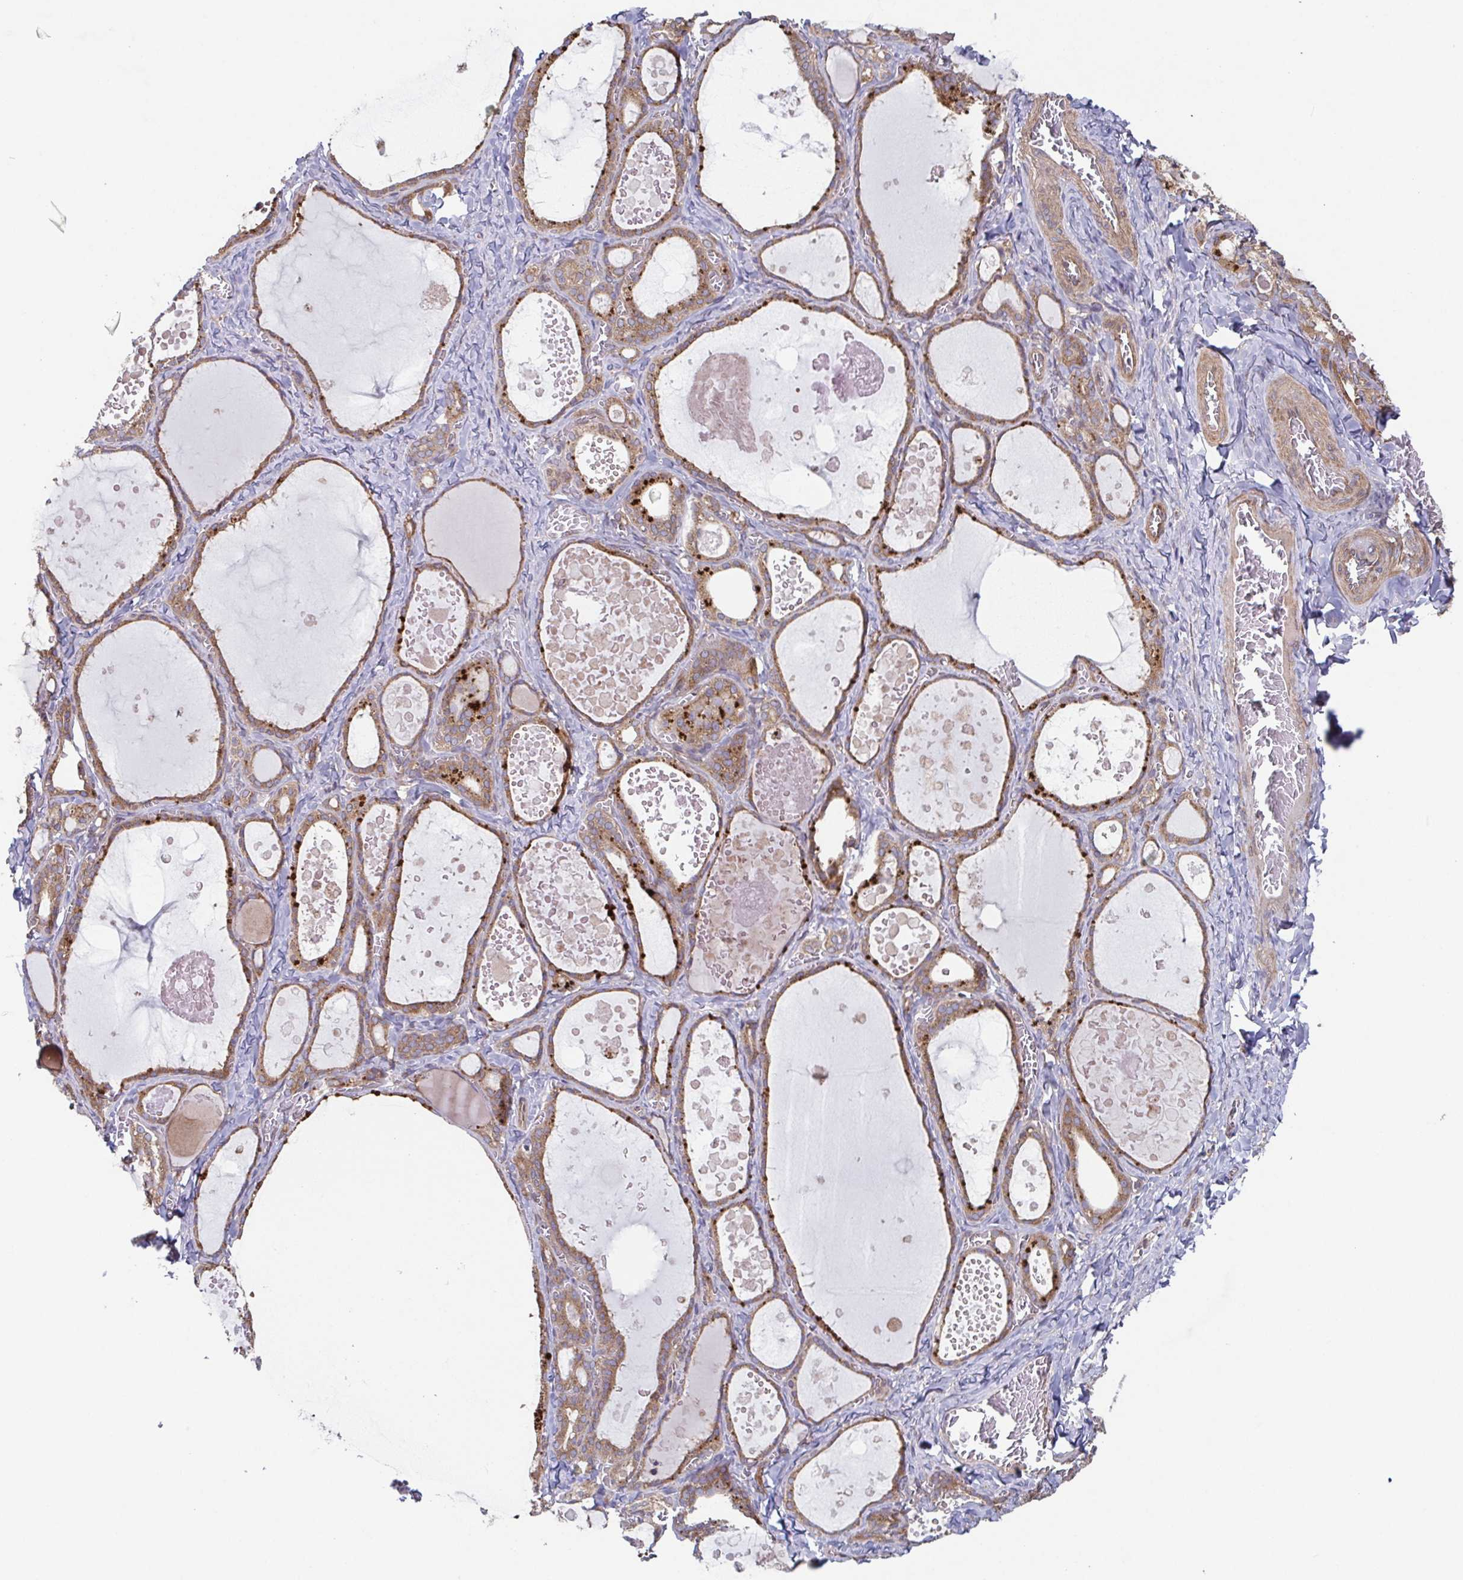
{"staining": {"intensity": "moderate", "quantity": ">75%", "location": "cytoplasmic/membranous"}, "tissue": "thyroid gland", "cell_type": "Glandular cells", "image_type": "normal", "snomed": [{"axis": "morphology", "description": "Normal tissue, NOS"}, {"axis": "topography", "description": "Thyroid gland"}], "caption": "Protein staining of normal thyroid gland displays moderate cytoplasmic/membranous positivity in approximately >75% of glandular cells. Ihc stains the protein of interest in brown and the nuclei are stained blue.", "gene": "COPB1", "patient": {"sex": "female", "age": 56}}